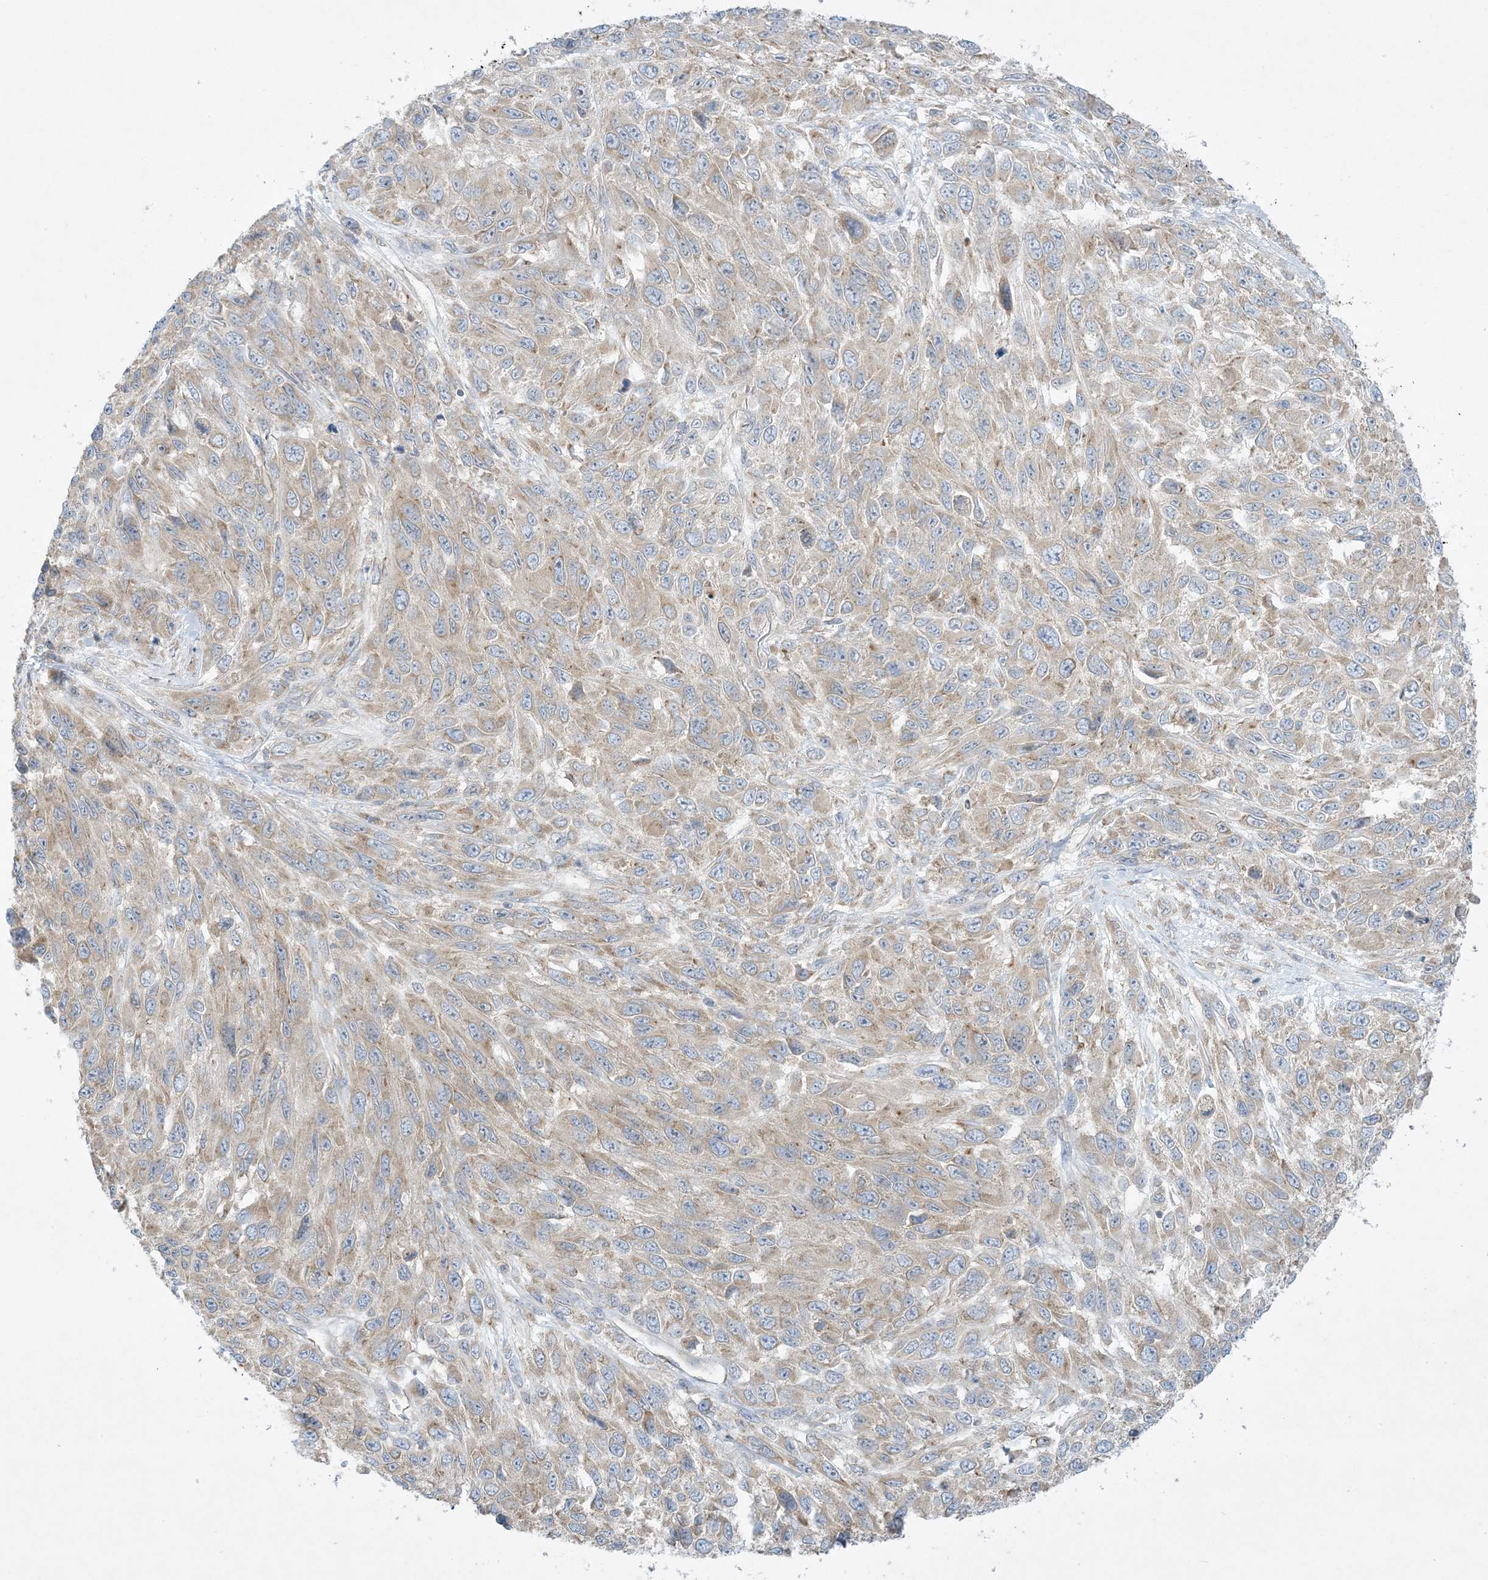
{"staining": {"intensity": "weak", "quantity": ">75%", "location": "cytoplasmic/membranous"}, "tissue": "melanoma", "cell_type": "Tumor cells", "image_type": "cancer", "snomed": [{"axis": "morphology", "description": "Malignant melanoma, NOS"}, {"axis": "topography", "description": "Skin"}], "caption": "Immunohistochemistry (DAB) staining of malignant melanoma displays weak cytoplasmic/membranous protein staining in about >75% of tumor cells.", "gene": "RPP40", "patient": {"sex": "female", "age": 96}}